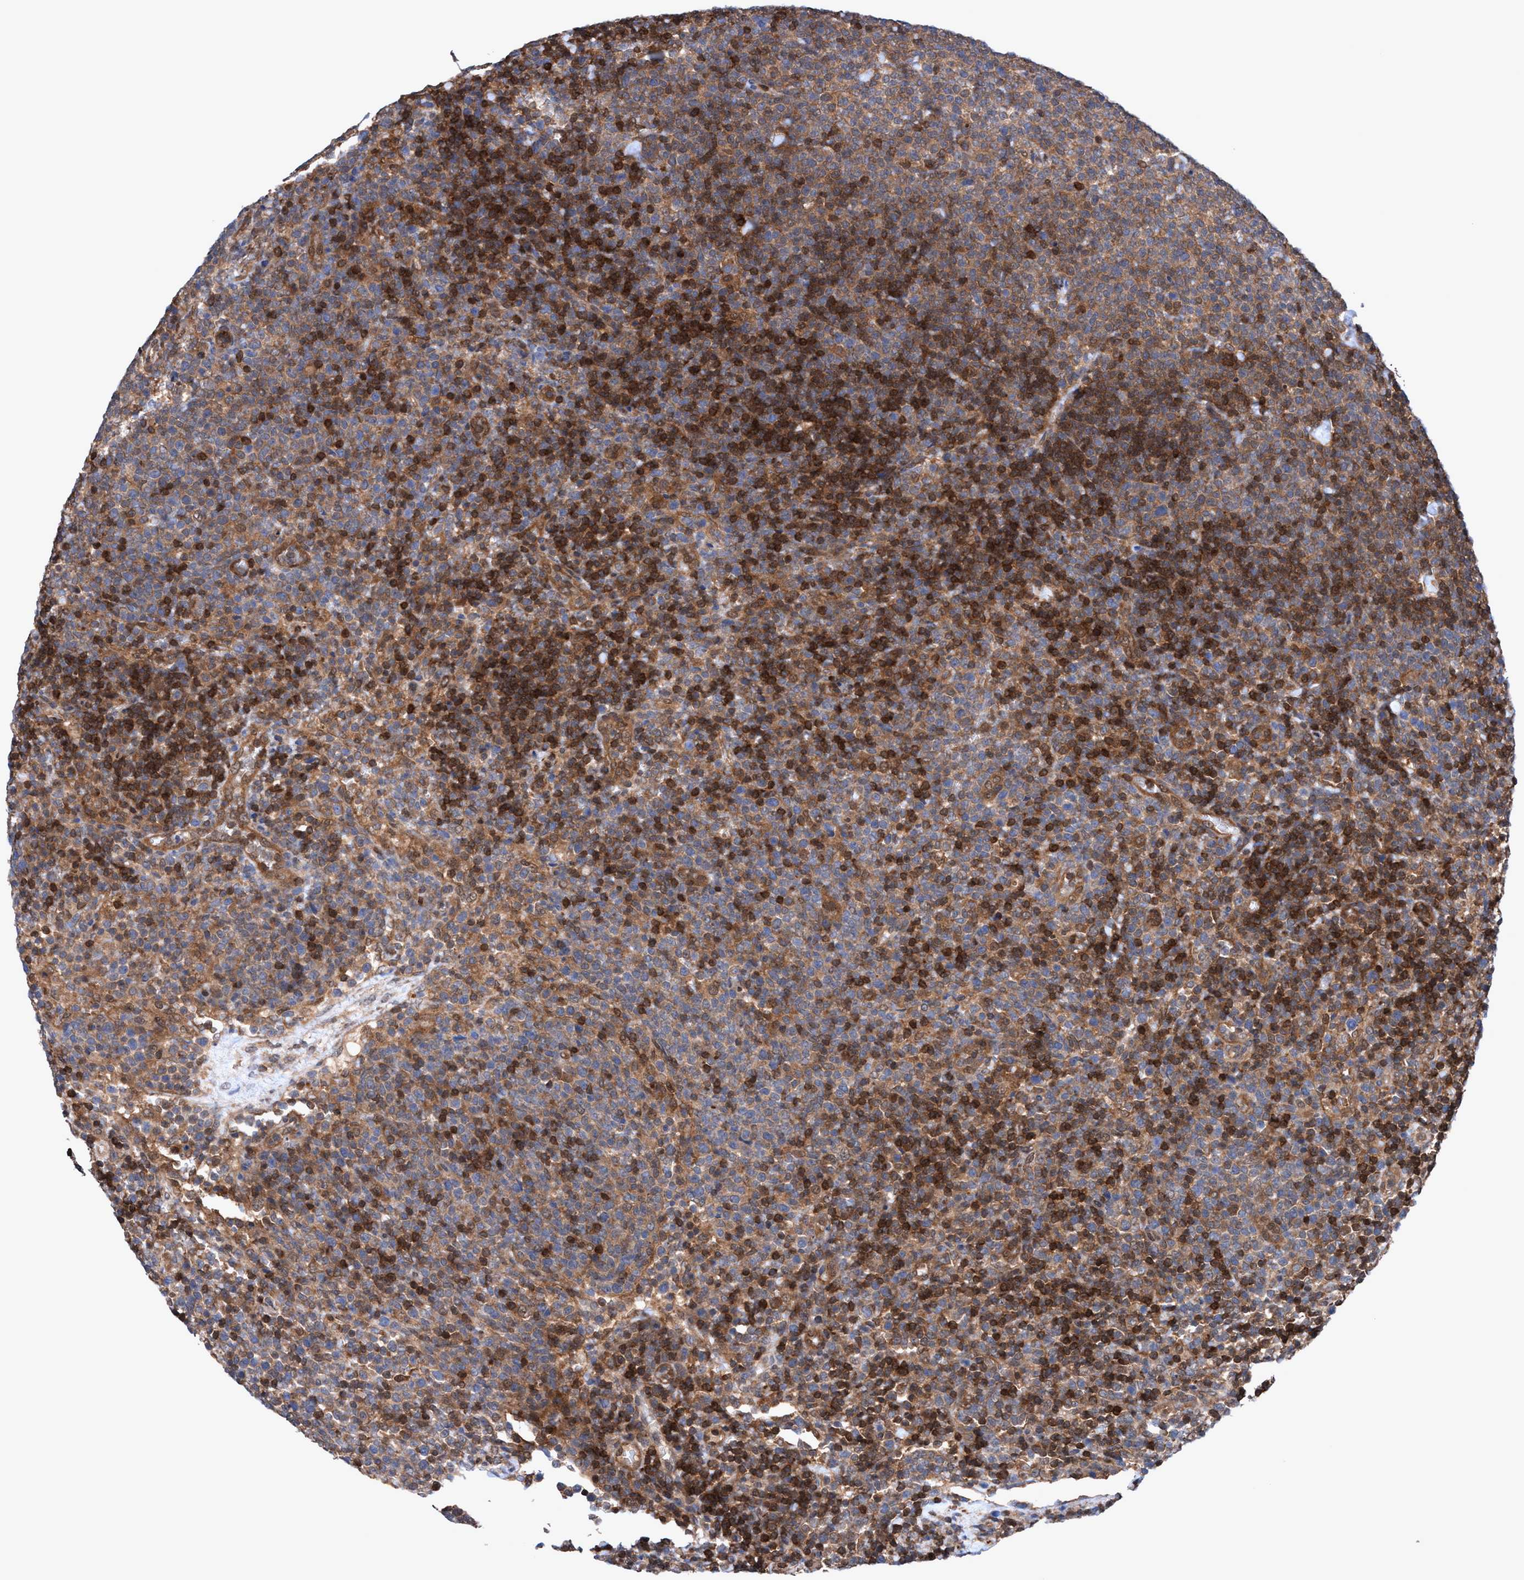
{"staining": {"intensity": "moderate", "quantity": "25%-75%", "location": "cytoplasmic/membranous"}, "tissue": "lymphoma", "cell_type": "Tumor cells", "image_type": "cancer", "snomed": [{"axis": "morphology", "description": "Malignant lymphoma, non-Hodgkin's type, High grade"}, {"axis": "topography", "description": "Lymph node"}], "caption": "Moderate cytoplasmic/membranous protein staining is appreciated in approximately 25%-75% of tumor cells in high-grade malignant lymphoma, non-Hodgkin's type.", "gene": "GLOD4", "patient": {"sex": "male", "age": 61}}